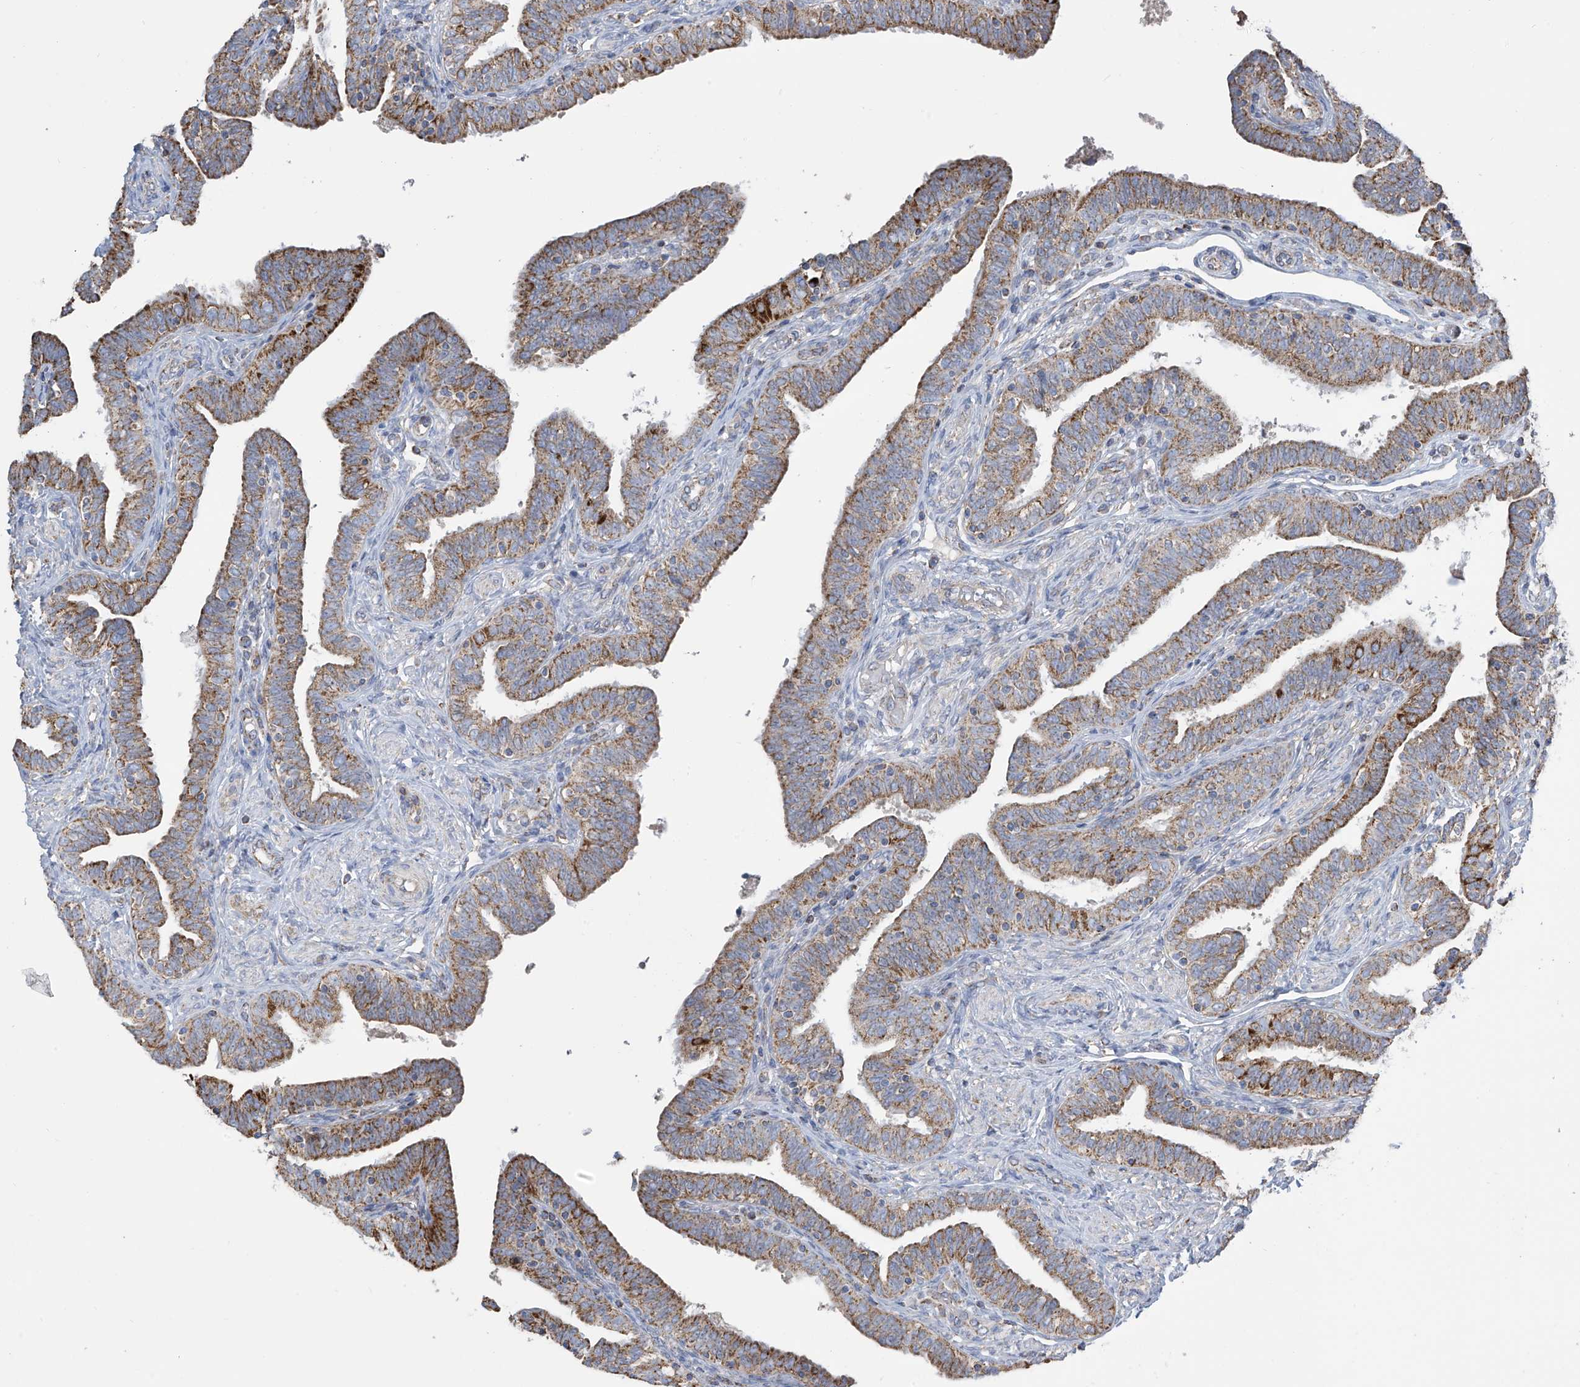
{"staining": {"intensity": "strong", "quantity": ">75%", "location": "cytoplasmic/membranous"}, "tissue": "fallopian tube", "cell_type": "Glandular cells", "image_type": "normal", "snomed": [{"axis": "morphology", "description": "Normal tissue, NOS"}, {"axis": "topography", "description": "Fallopian tube"}], "caption": "Immunohistochemistry (IHC) image of unremarkable fallopian tube stained for a protein (brown), which reveals high levels of strong cytoplasmic/membranous staining in about >75% of glandular cells.", "gene": "PNPT1", "patient": {"sex": "female", "age": 39}}